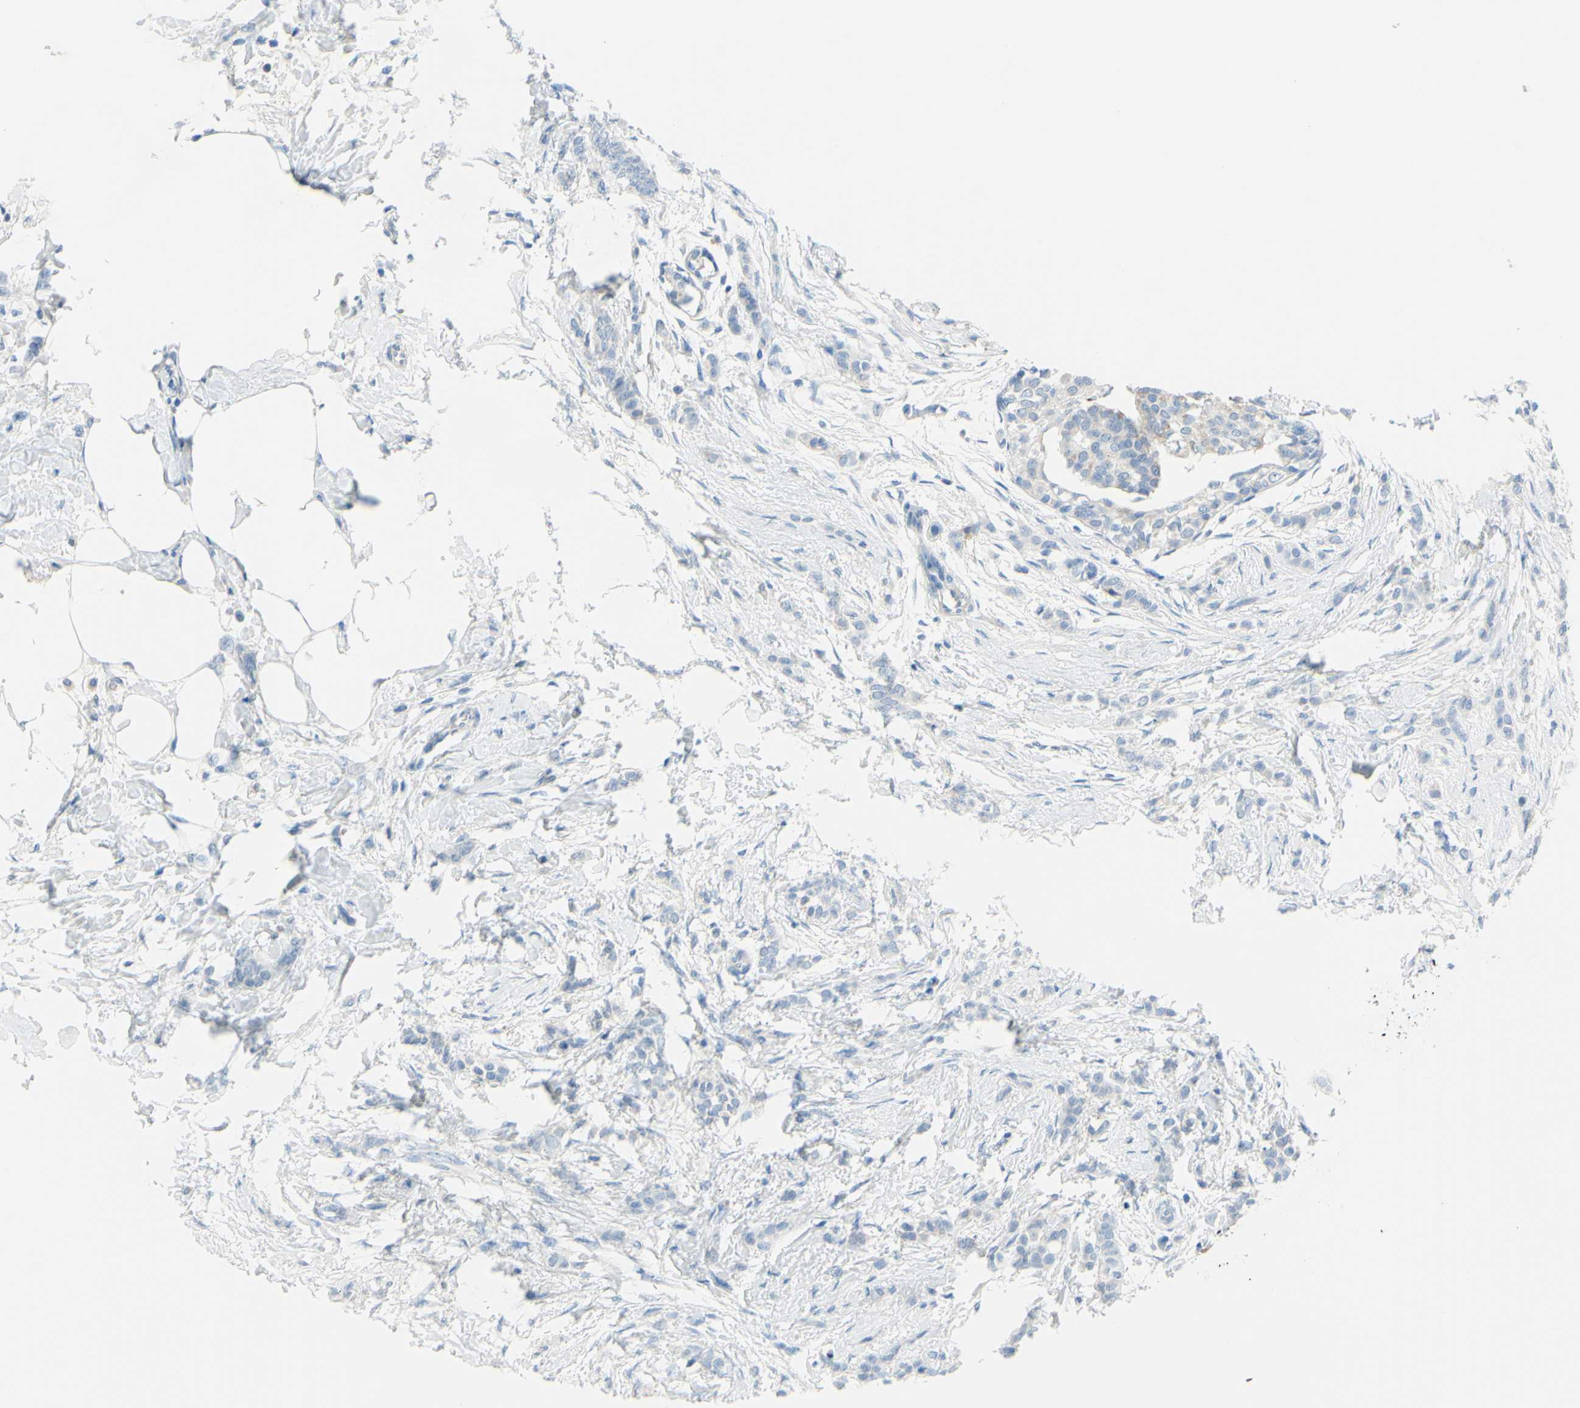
{"staining": {"intensity": "negative", "quantity": "none", "location": "none"}, "tissue": "breast cancer", "cell_type": "Tumor cells", "image_type": "cancer", "snomed": [{"axis": "morphology", "description": "Lobular carcinoma, in situ"}, {"axis": "morphology", "description": "Lobular carcinoma"}, {"axis": "topography", "description": "Breast"}], "caption": "There is no significant expression in tumor cells of breast cancer (lobular carcinoma). (DAB (3,3'-diaminobenzidine) IHC with hematoxylin counter stain).", "gene": "SLC1A2", "patient": {"sex": "female", "age": 41}}